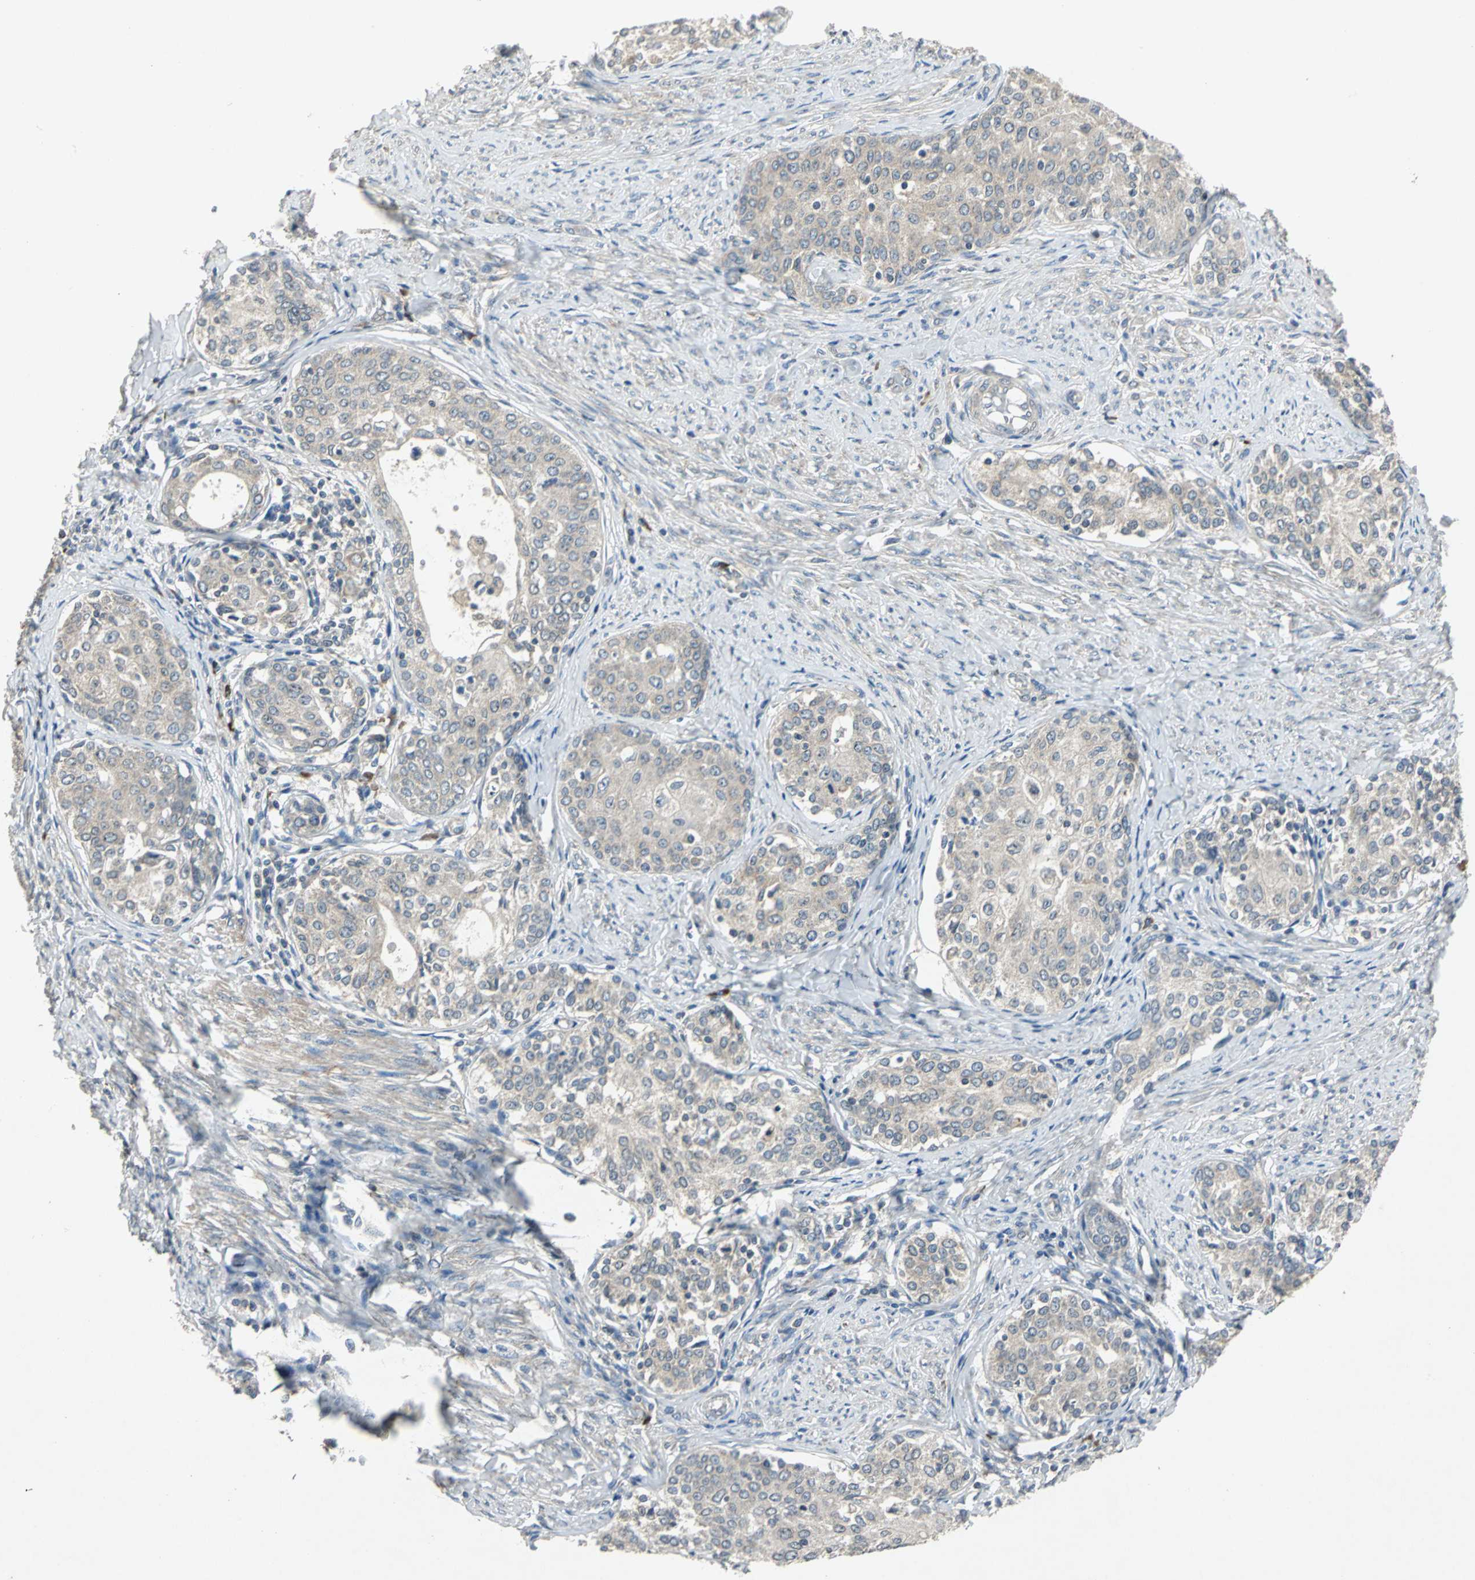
{"staining": {"intensity": "weak", "quantity": ">75%", "location": "cytoplasmic/membranous"}, "tissue": "cervical cancer", "cell_type": "Tumor cells", "image_type": "cancer", "snomed": [{"axis": "morphology", "description": "Squamous cell carcinoma, NOS"}, {"axis": "morphology", "description": "Adenocarcinoma, NOS"}, {"axis": "topography", "description": "Cervix"}], "caption": "Immunohistochemistry (IHC) micrograph of human cervical cancer (adenocarcinoma) stained for a protein (brown), which shows low levels of weak cytoplasmic/membranous positivity in approximately >75% of tumor cells.", "gene": "SLC2A13", "patient": {"sex": "female", "age": 52}}